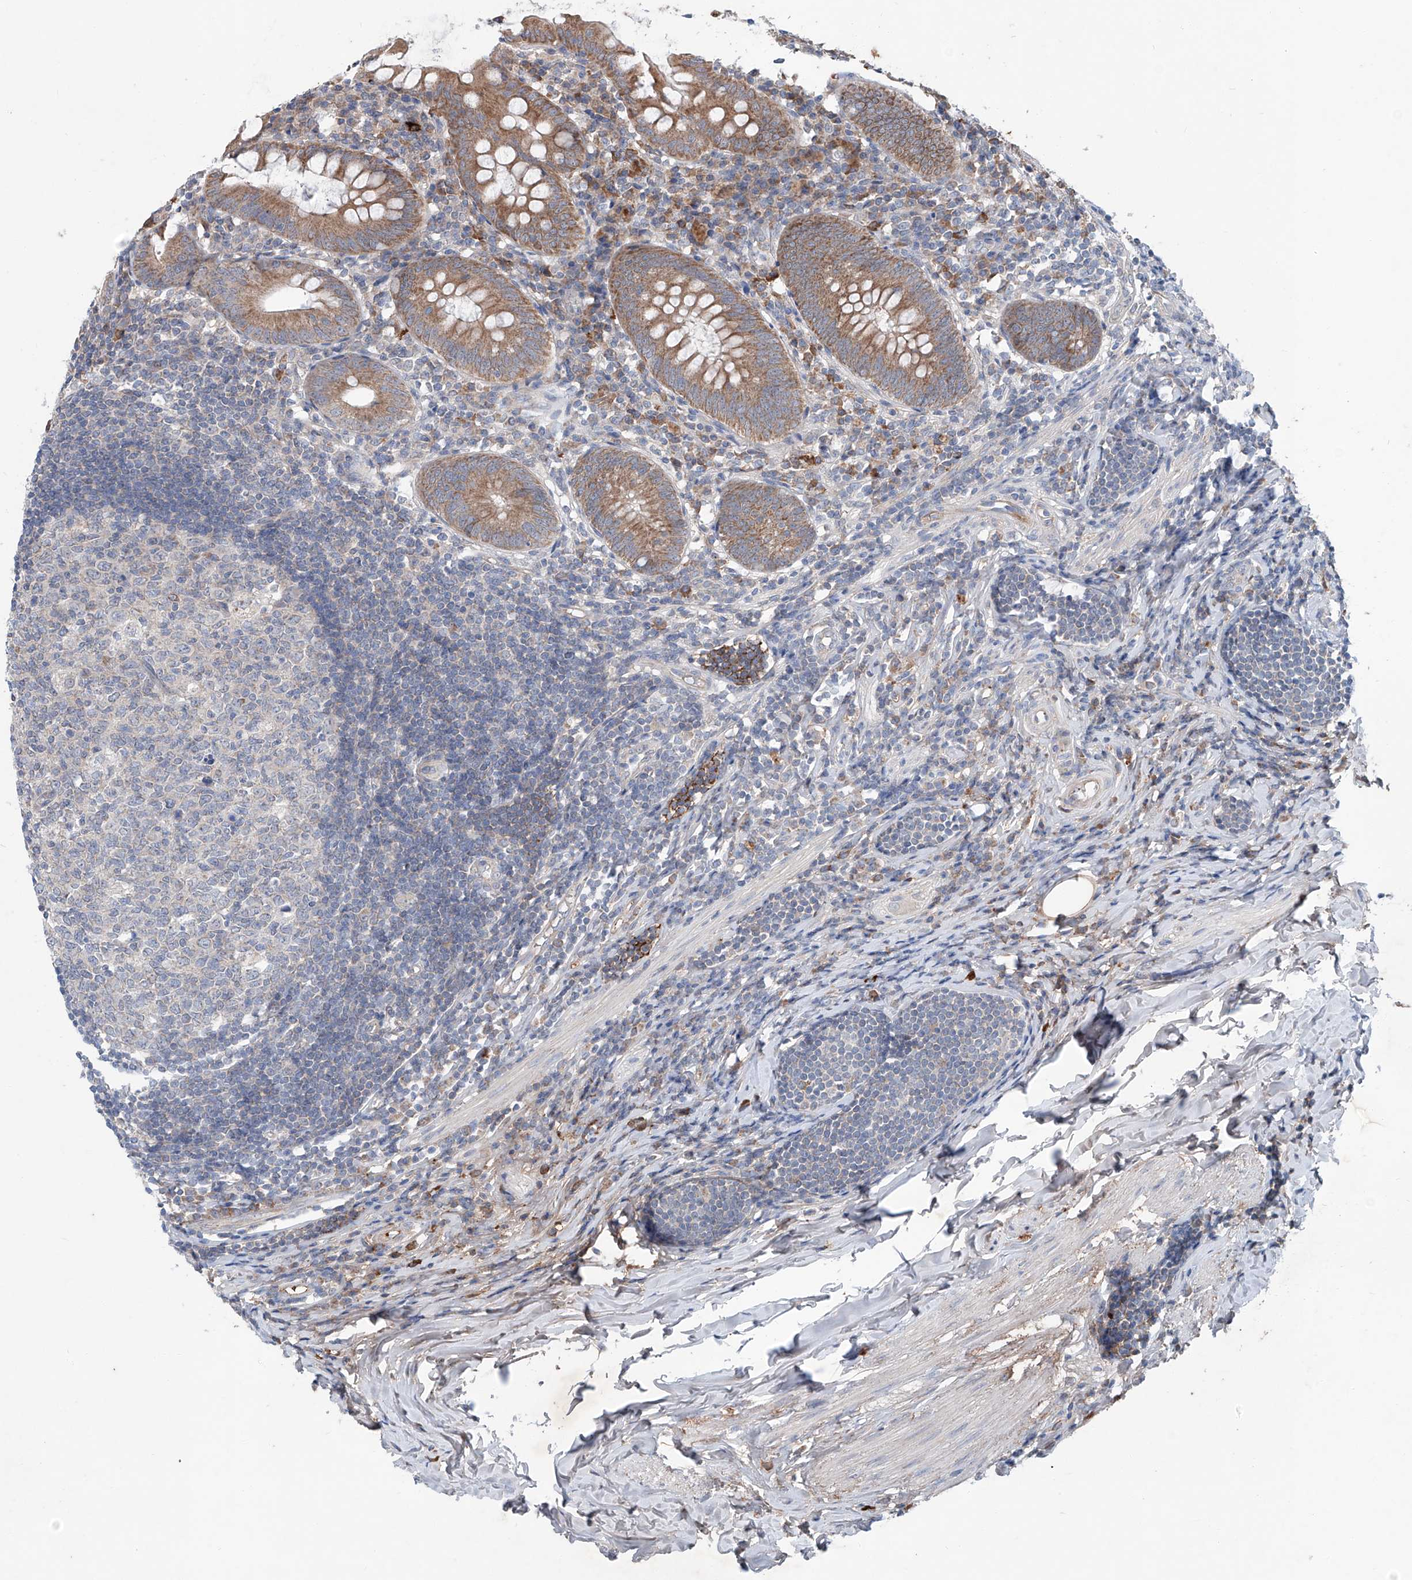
{"staining": {"intensity": "moderate", "quantity": ">75%", "location": "cytoplasmic/membranous"}, "tissue": "appendix", "cell_type": "Glandular cells", "image_type": "normal", "snomed": [{"axis": "morphology", "description": "Normal tissue, NOS"}, {"axis": "topography", "description": "Appendix"}], "caption": "This photomicrograph reveals immunohistochemistry staining of benign appendix, with medium moderate cytoplasmic/membranous staining in about >75% of glandular cells.", "gene": "SIX4", "patient": {"sex": "female", "age": 54}}